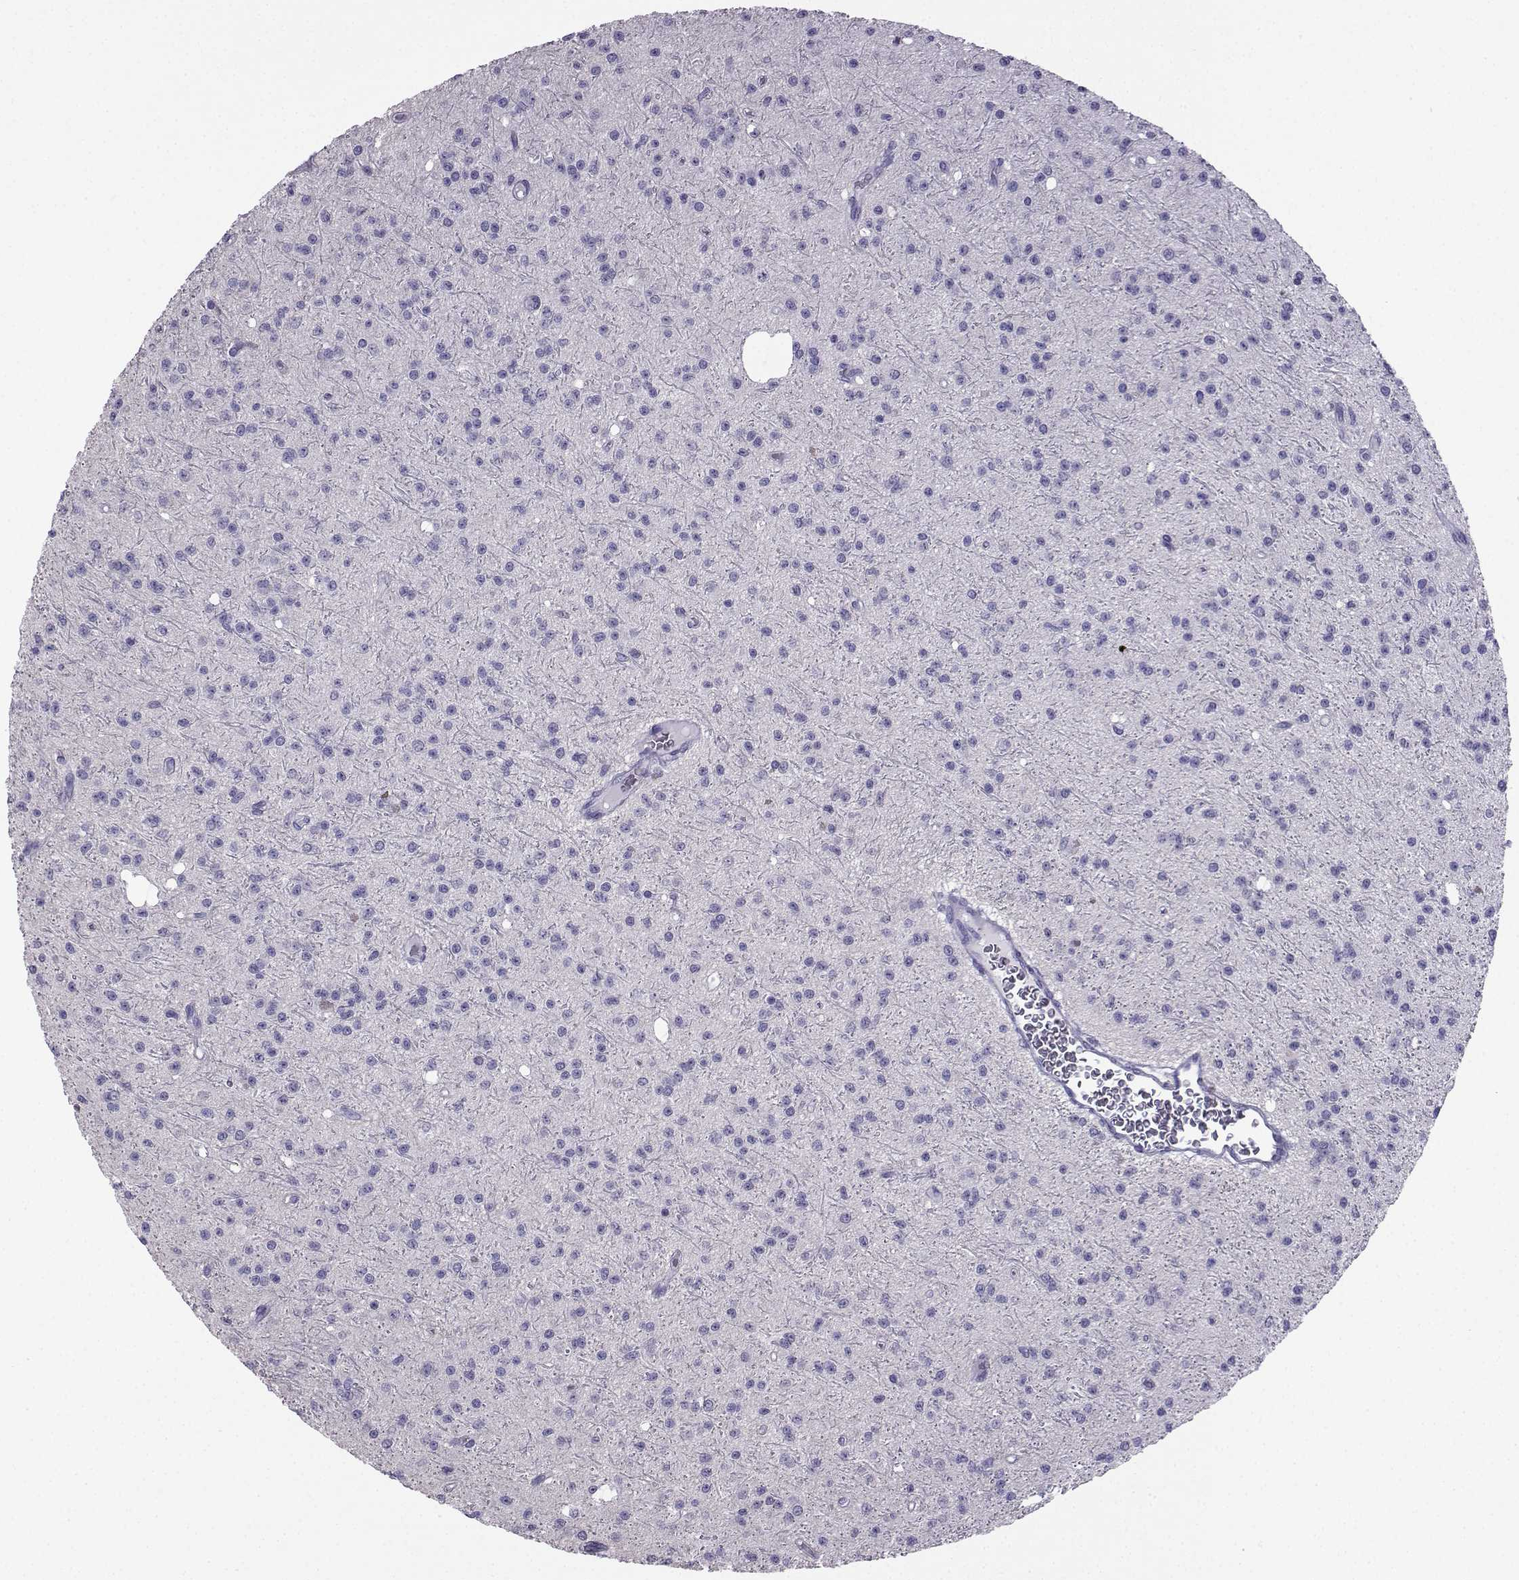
{"staining": {"intensity": "negative", "quantity": "none", "location": "none"}, "tissue": "glioma", "cell_type": "Tumor cells", "image_type": "cancer", "snomed": [{"axis": "morphology", "description": "Glioma, malignant, Low grade"}, {"axis": "topography", "description": "Brain"}], "caption": "Tumor cells show no significant positivity in malignant low-grade glioma. (Immunohistochemistry, brightfield microscopy, high magnification).", "gene": "KIF17", "patient": {"sex": "male", "age": 27}}